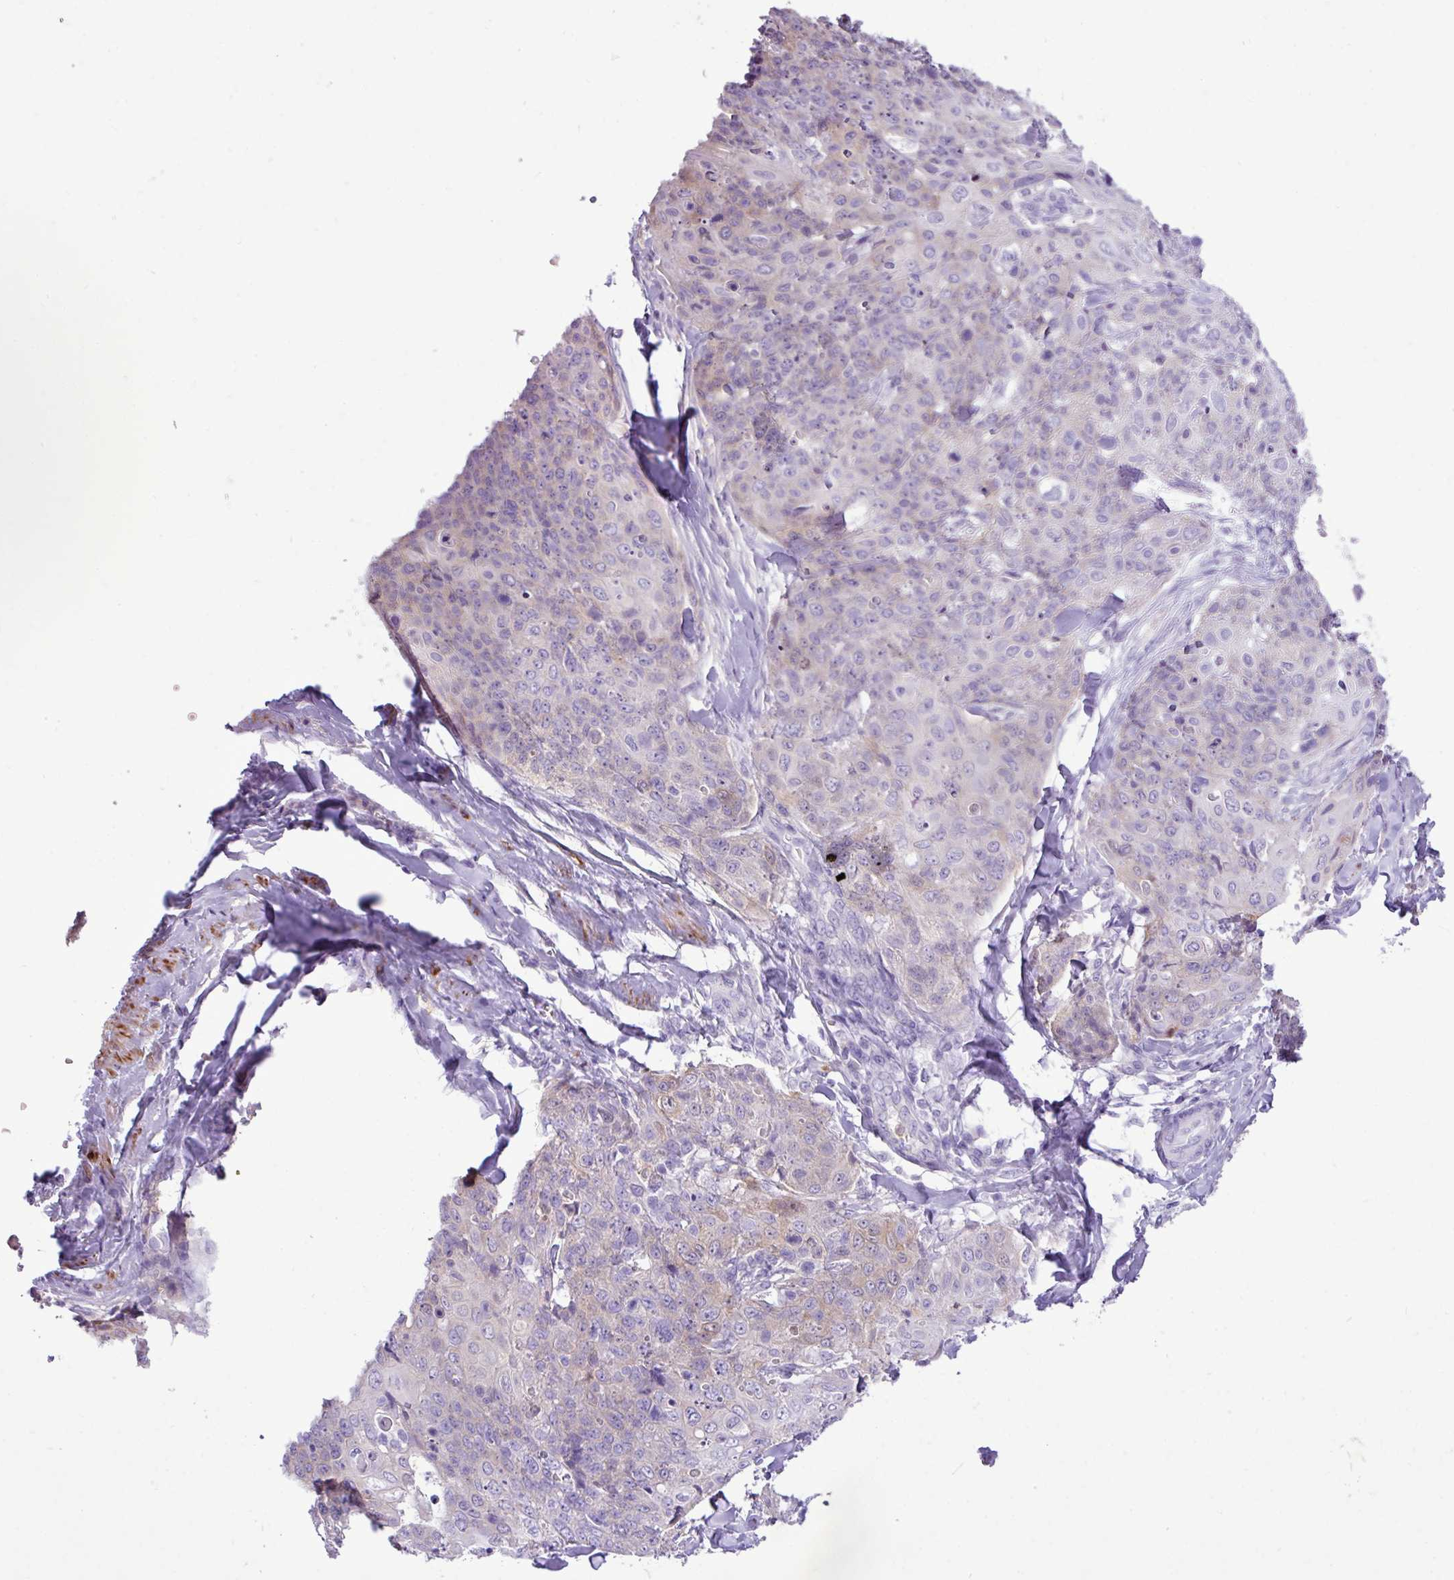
{"staining": {"intensity": "negative", "quantity": "none", "location": "none"}, "tissue": "skin cancer", "cell_type": "Tumor cells", "image_type": "cancer", "snomed": [{"axis": "morphology", "description": "Squamous cell carcinoma, NOS"}, {"axis": "topography", "description": "Skin"}, {"axis": "topography", "description": "Vulva"}], "caption": "This is an immunohistochemistry image of human skin cancer. There is no positivity in tumor cells.", "gene": "ZSCAN5A", "patient": {"sex": "female", "age": 85}}